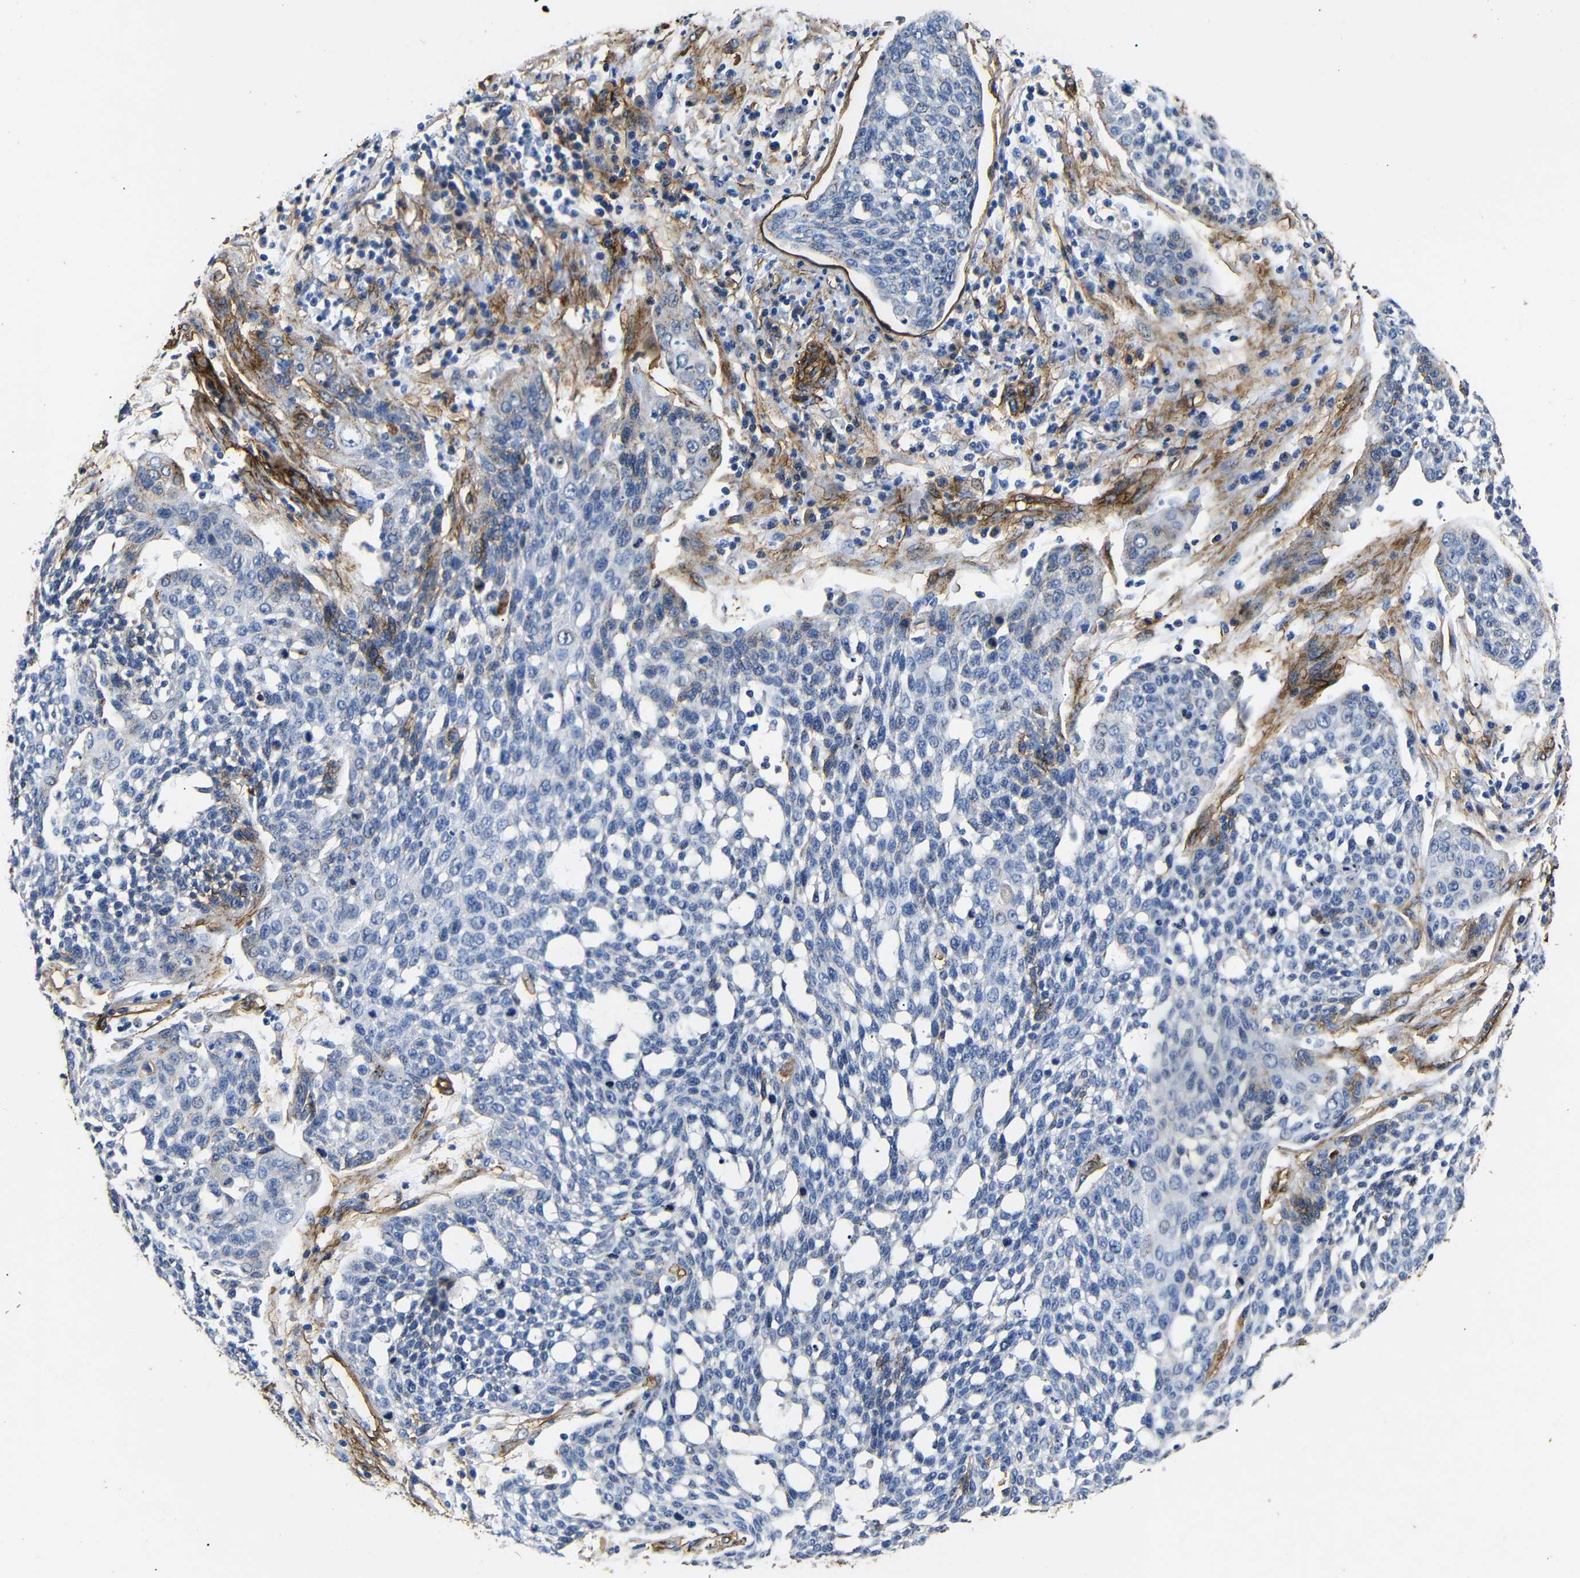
{"staining": {"intensity": "negative", "quantity": "none", "location": "none"}, "tissue": "cervical cancer", "cell_type": "Tumor cells", "image_type": "cancer", "snomed": [{"axis": "morphology", "description": "Squamous cell carcinoma, NOS"}, {"axis": "topography", "description": "Cervix"}], "caption": "DAB (3,3'-diaminobenzidine) immunohistochemical staining of squamous cell carcinoma (cervical) exhibits no significant positivity in tumor cells.", "gene": "CAV2", "patient": {"sex": "female", "age": 34}}